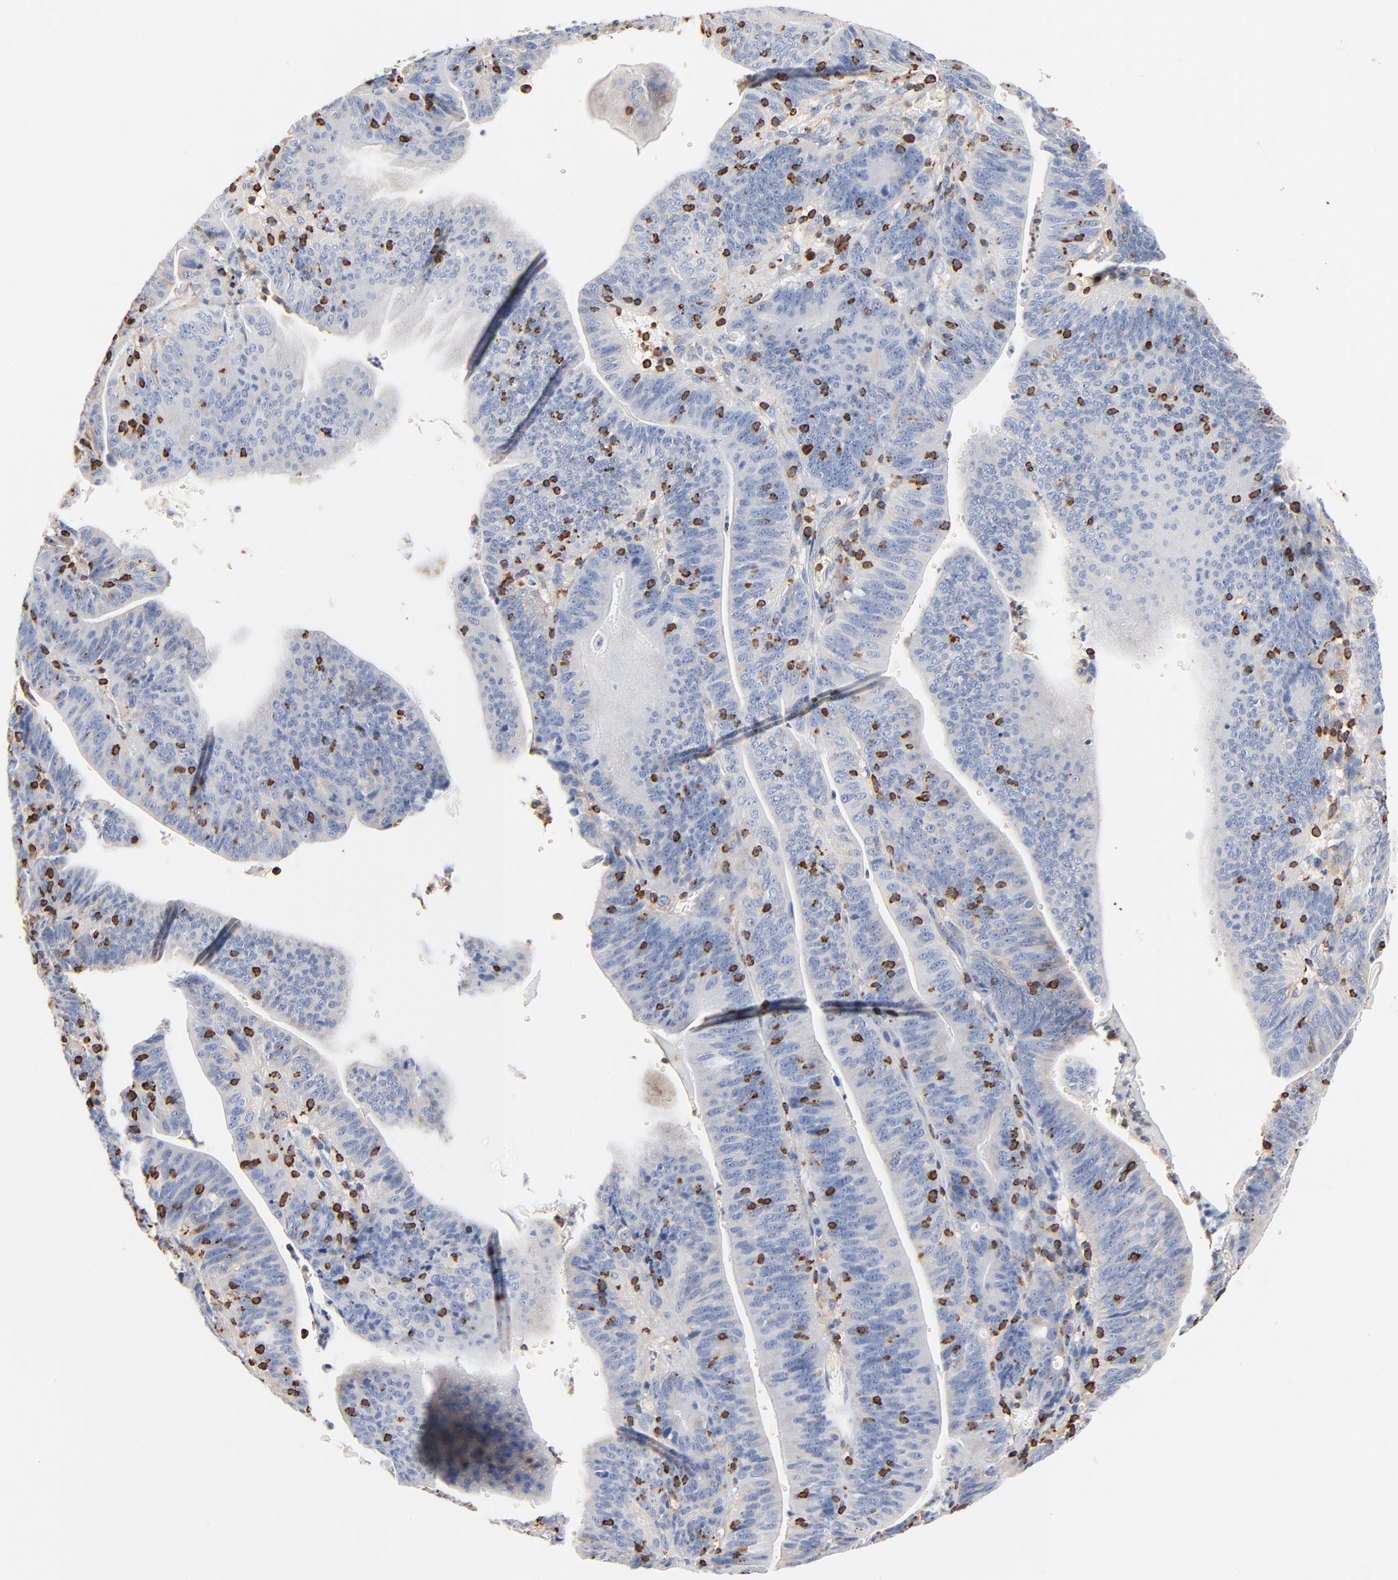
{"staining": {"intensity": "negative", "quantity": "none", "location": "none"}, "tissue": "stomach cancer", "cell_type": "Tumor cells", "image_type": "cancer", "snomed": [{"axis": "morphology", "description": "Adenocarcinoma, NOS"}, {"axis": "topography", "description": "Stomach, lower"}], "caption": "Immunohistochemical staining of human stomach cancer (adenocarcinoma) reveals no significant expression in tumor cells.", "gene": "SH3KBP1", "patient": {"sex": "female", "age": 86}}